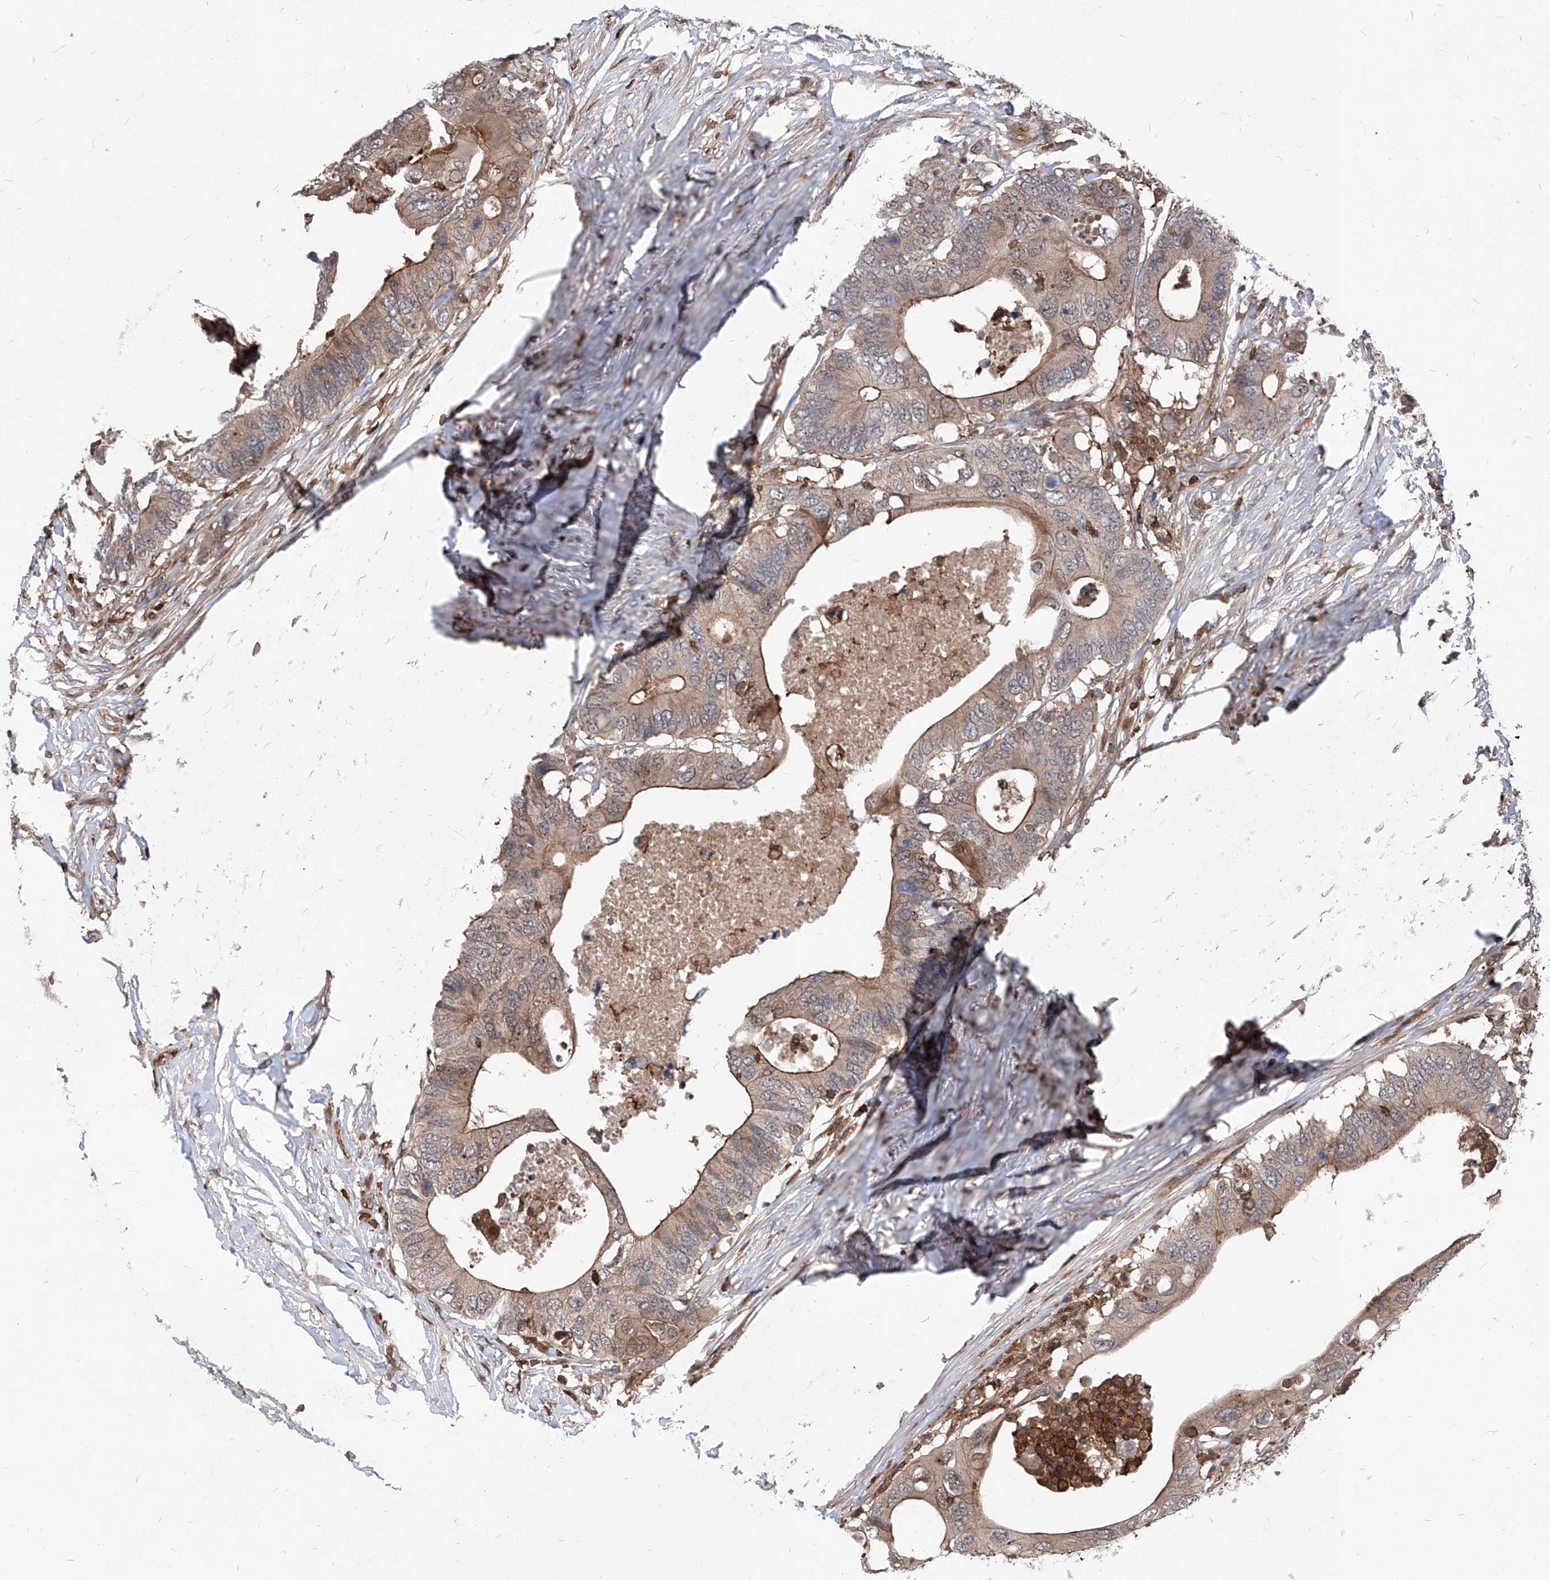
{"staining": {"intensity": "moderate", "quantity": ">75%", "location": "cytoplasmic/membranous"}, "tissue": "colorectal cancer", "cell_type": "Tumor cells", "image_type": "cancer", "snomed": [{"axis": "morphology", "description": "Adenocarcinoma, NOS"}, {"axis": "topography", "description": "Colon"}], "caption": "Colorectal cancer stained with a protein marker displays moderate staining in tumor cells.", "gene": "ABRACL", "patient": {"sex": "male", "age": 71}}